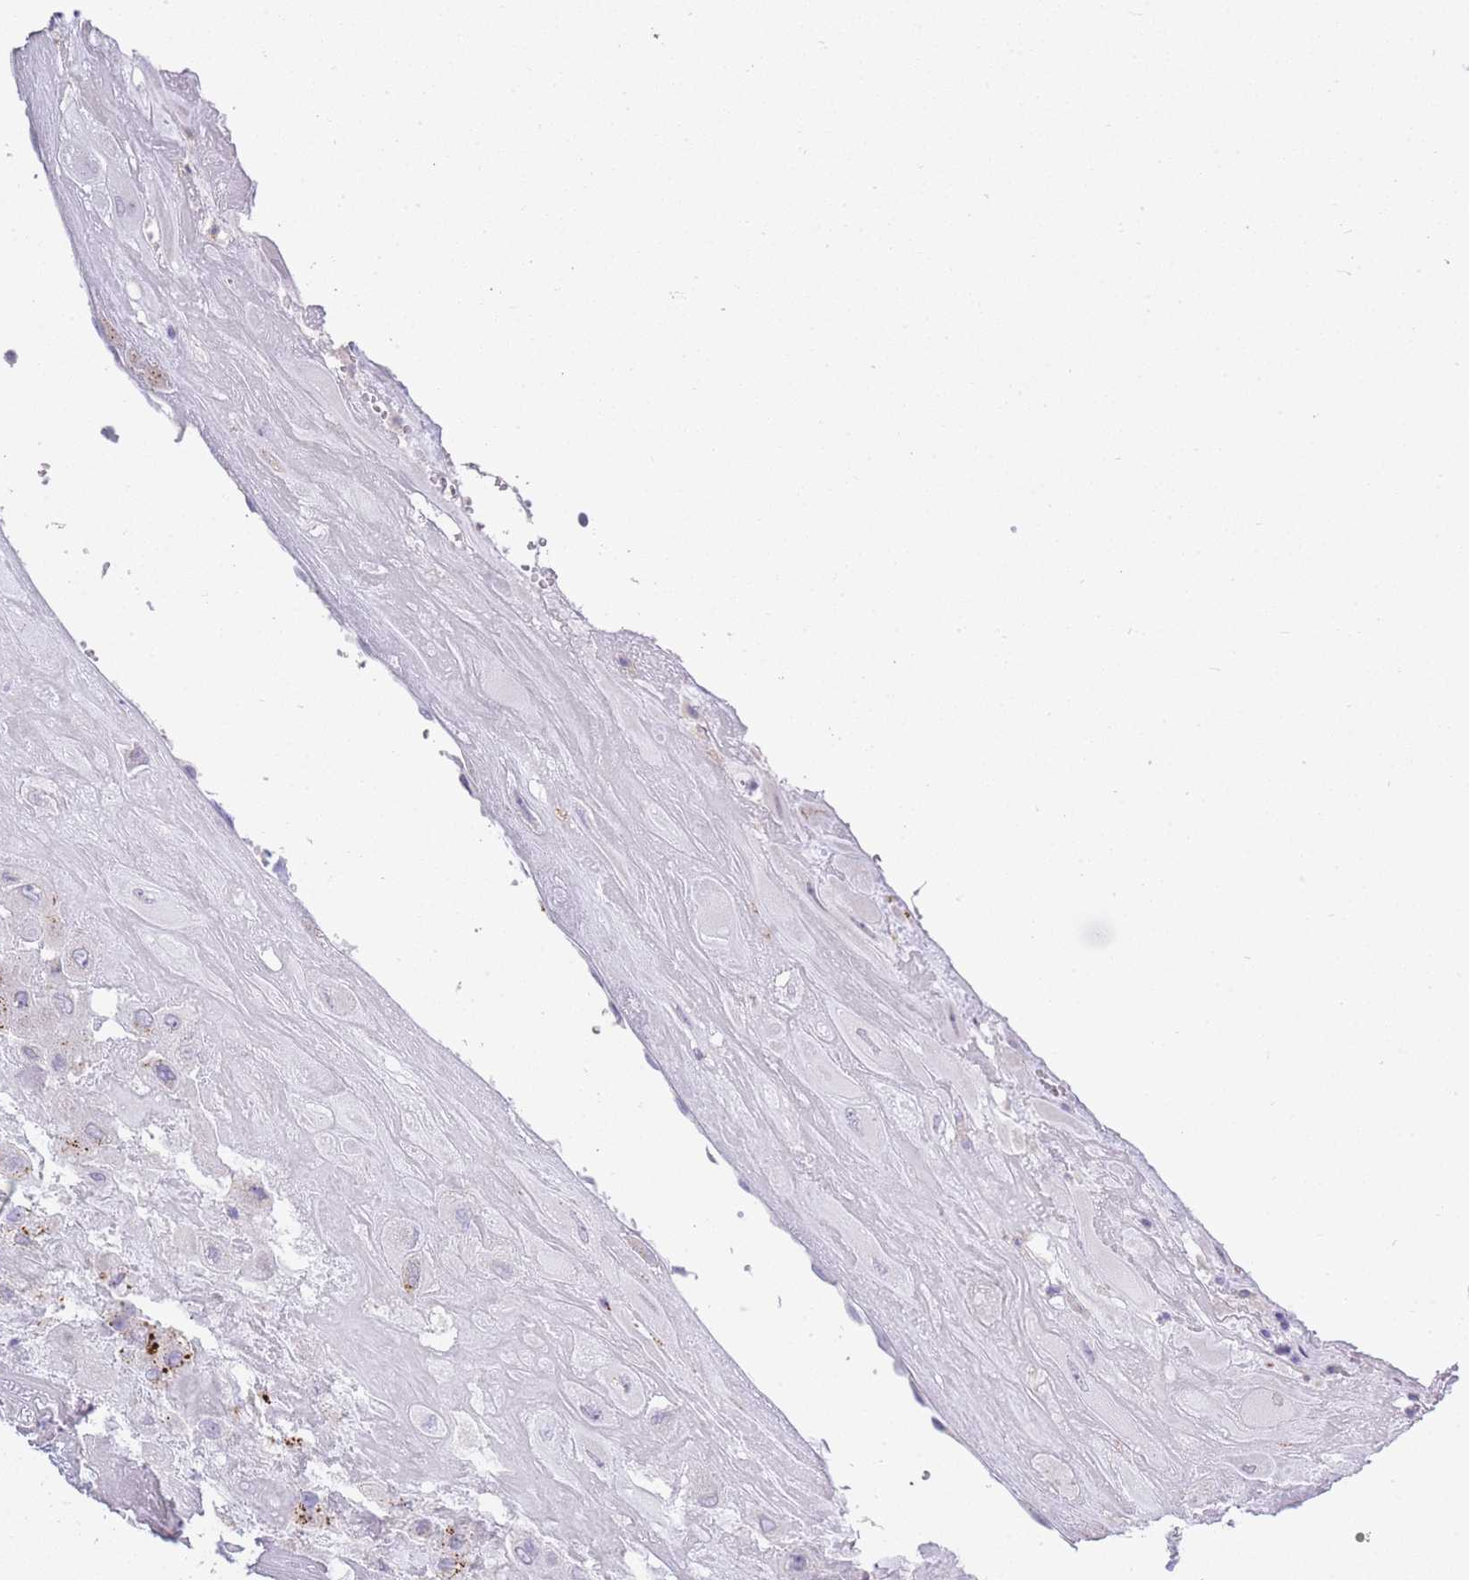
{"staining": {"intensity": "moderate", "quantity": "<25%", "location": "cytoplasmic/membranous"}, "tissue": "placenta", "cell_type": "Decidual cells", "image_type": "normal", "snomed": [{"axis": "morphology", "description": "Normal tissue, NOS"}, {"axis": "topography", "description": "Placenta"}], "caption": "About <25% of decidual cells in normal placenta display moderate cytoplasmic/membranous protein expression as visualized by brown immunohistochemical staining.", "gene": "RHO", "patient": {"sex": "female", "age": 32}}